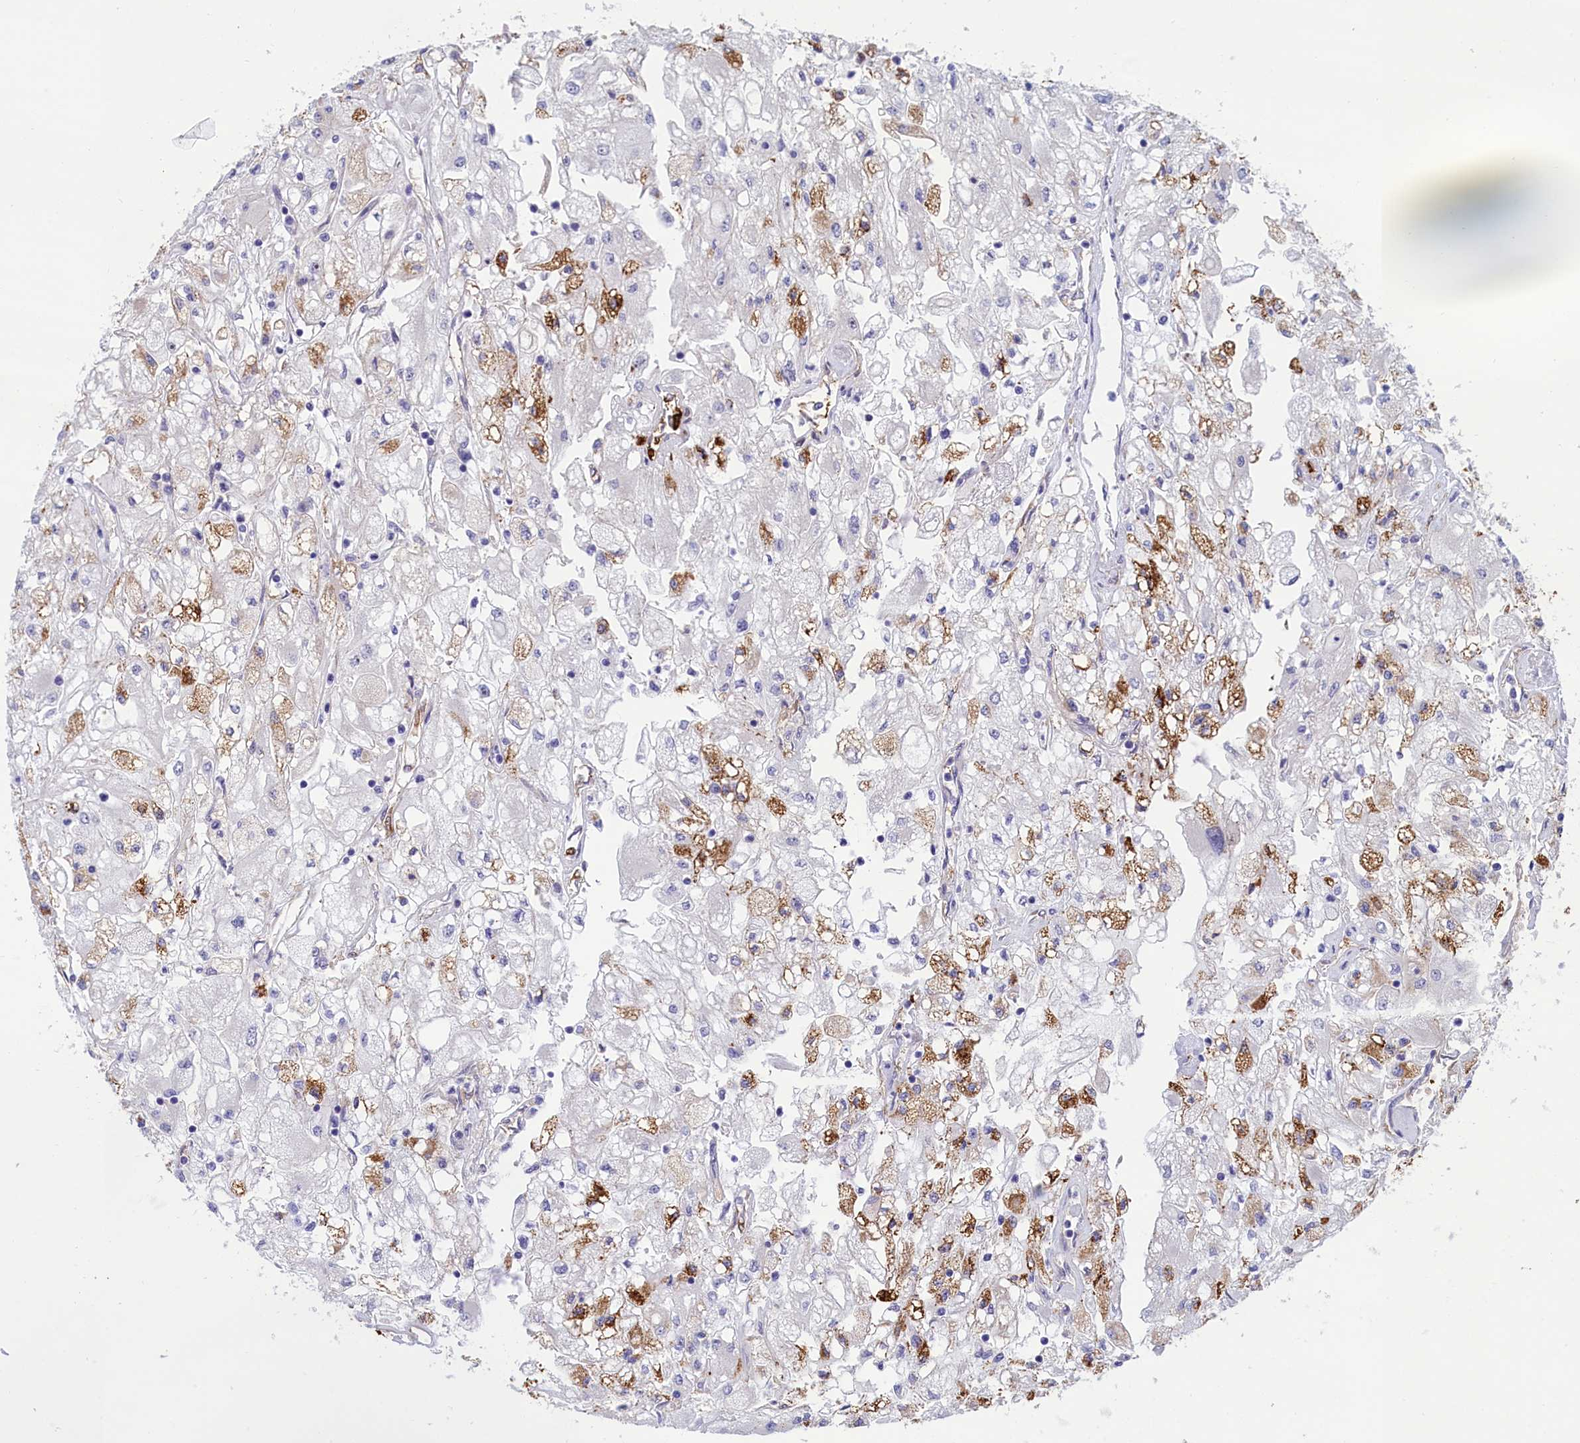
{"staining": {"intensity": "moderate", "quantity": "<25%", "location": "cytoplasmic/membranous"}, "tissue": "renal cancer", "cell_type": "Tumor cells", "image_type": "cancer", "snomed": [{"axis": "morphology", "description": "Adenocarcinoma, NOS"}, {"axis": "topography", "description": "Kidney"}], "caption": "Tumor cells show low levels of moderate cytoplasmic/membranous staining in approximately <25% of cells in adenocarcinoma (renal). (Brightfield microscopy of DAB IHC at high magnification).", "gene": "ABCC12", "patient": {"sex": "male", "age": 80}}